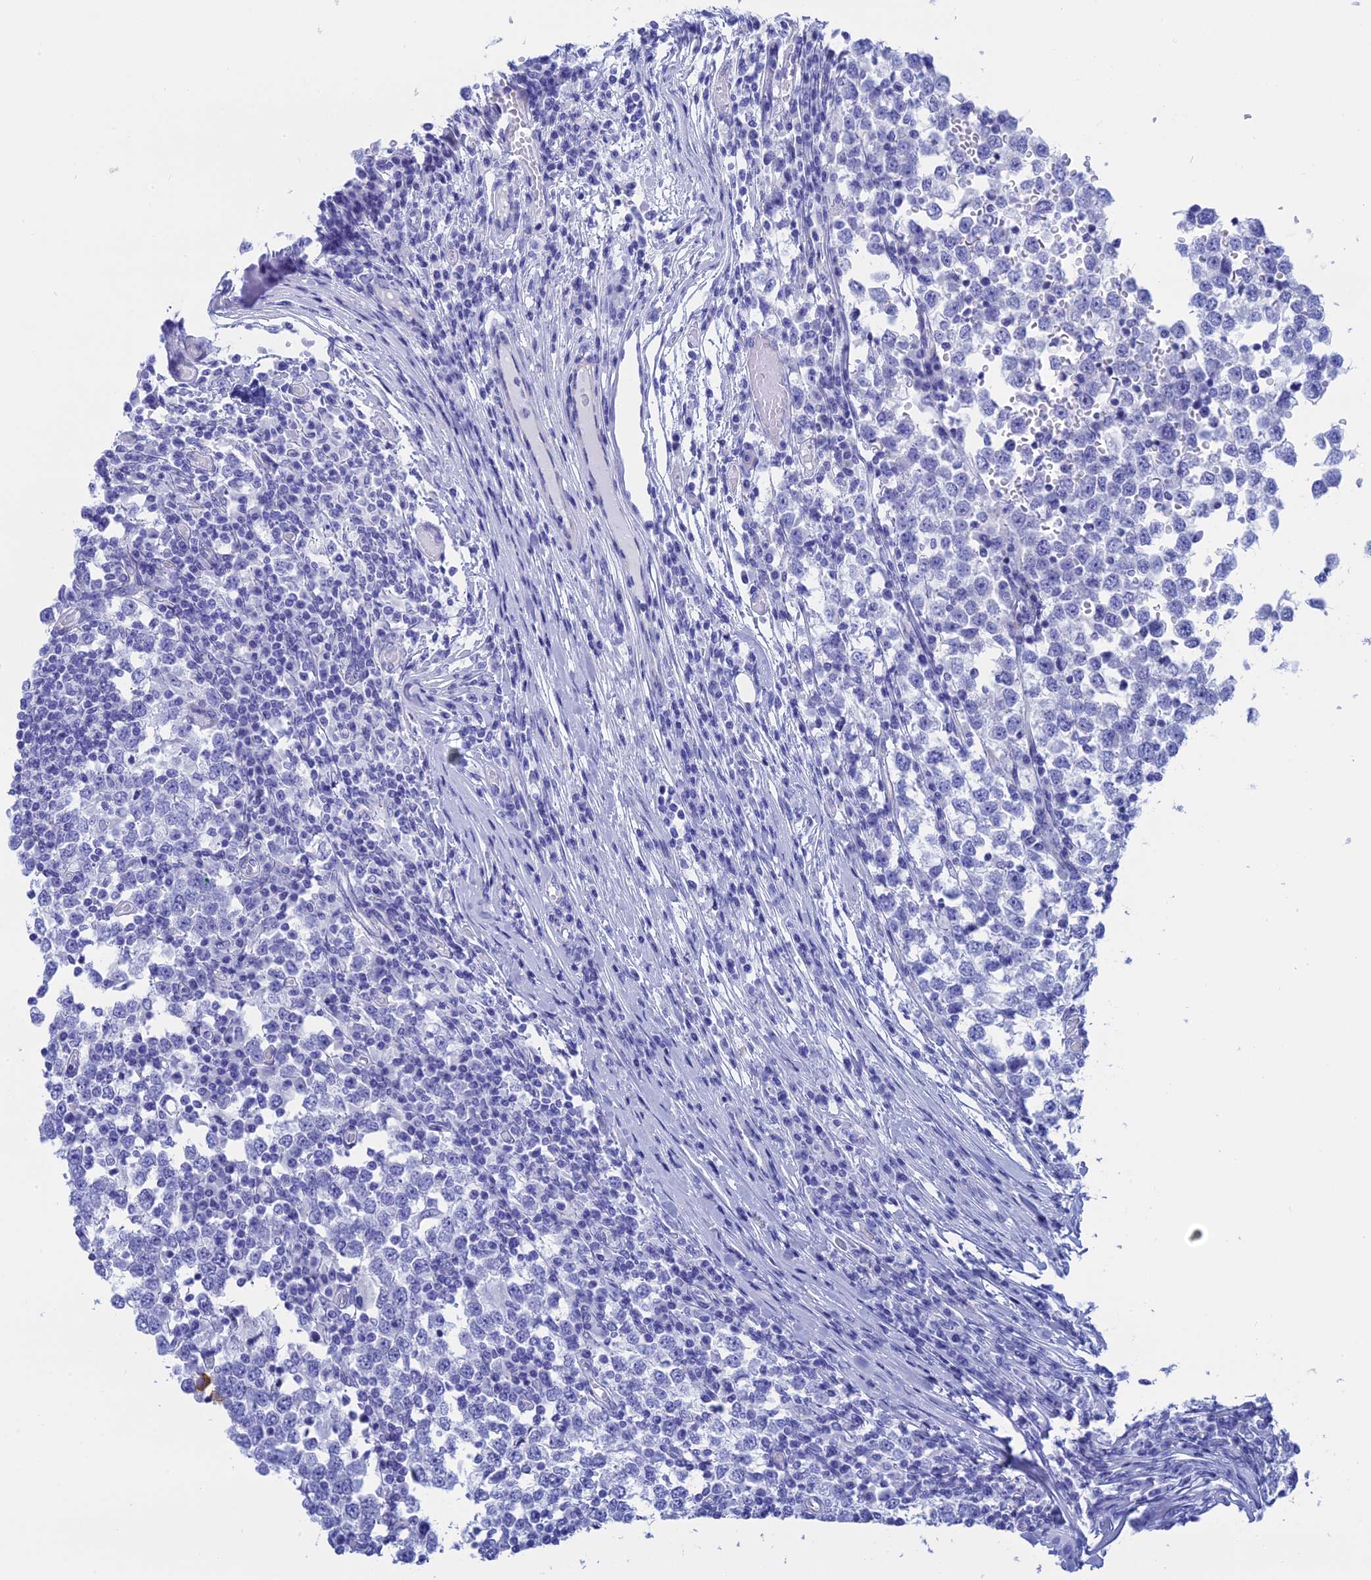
{"staining": {"intensity": "negative", "quantity": "none", "location": "none"}, "tissue": "testis cancer", "cell_type": "Tumor cells", "image_type": "cancer", "snomed": [{"axis": "morphology", "description": "Seminoma, NOS"}, {"axis": "topography", "description": "Testis"}], "caption": "This is an immunohistochemistry image of human testis cancer (seminoma). There is no expression in tumor cells.", "gene": "TEX101", "patient": {"sex": "male", "age": 65}}